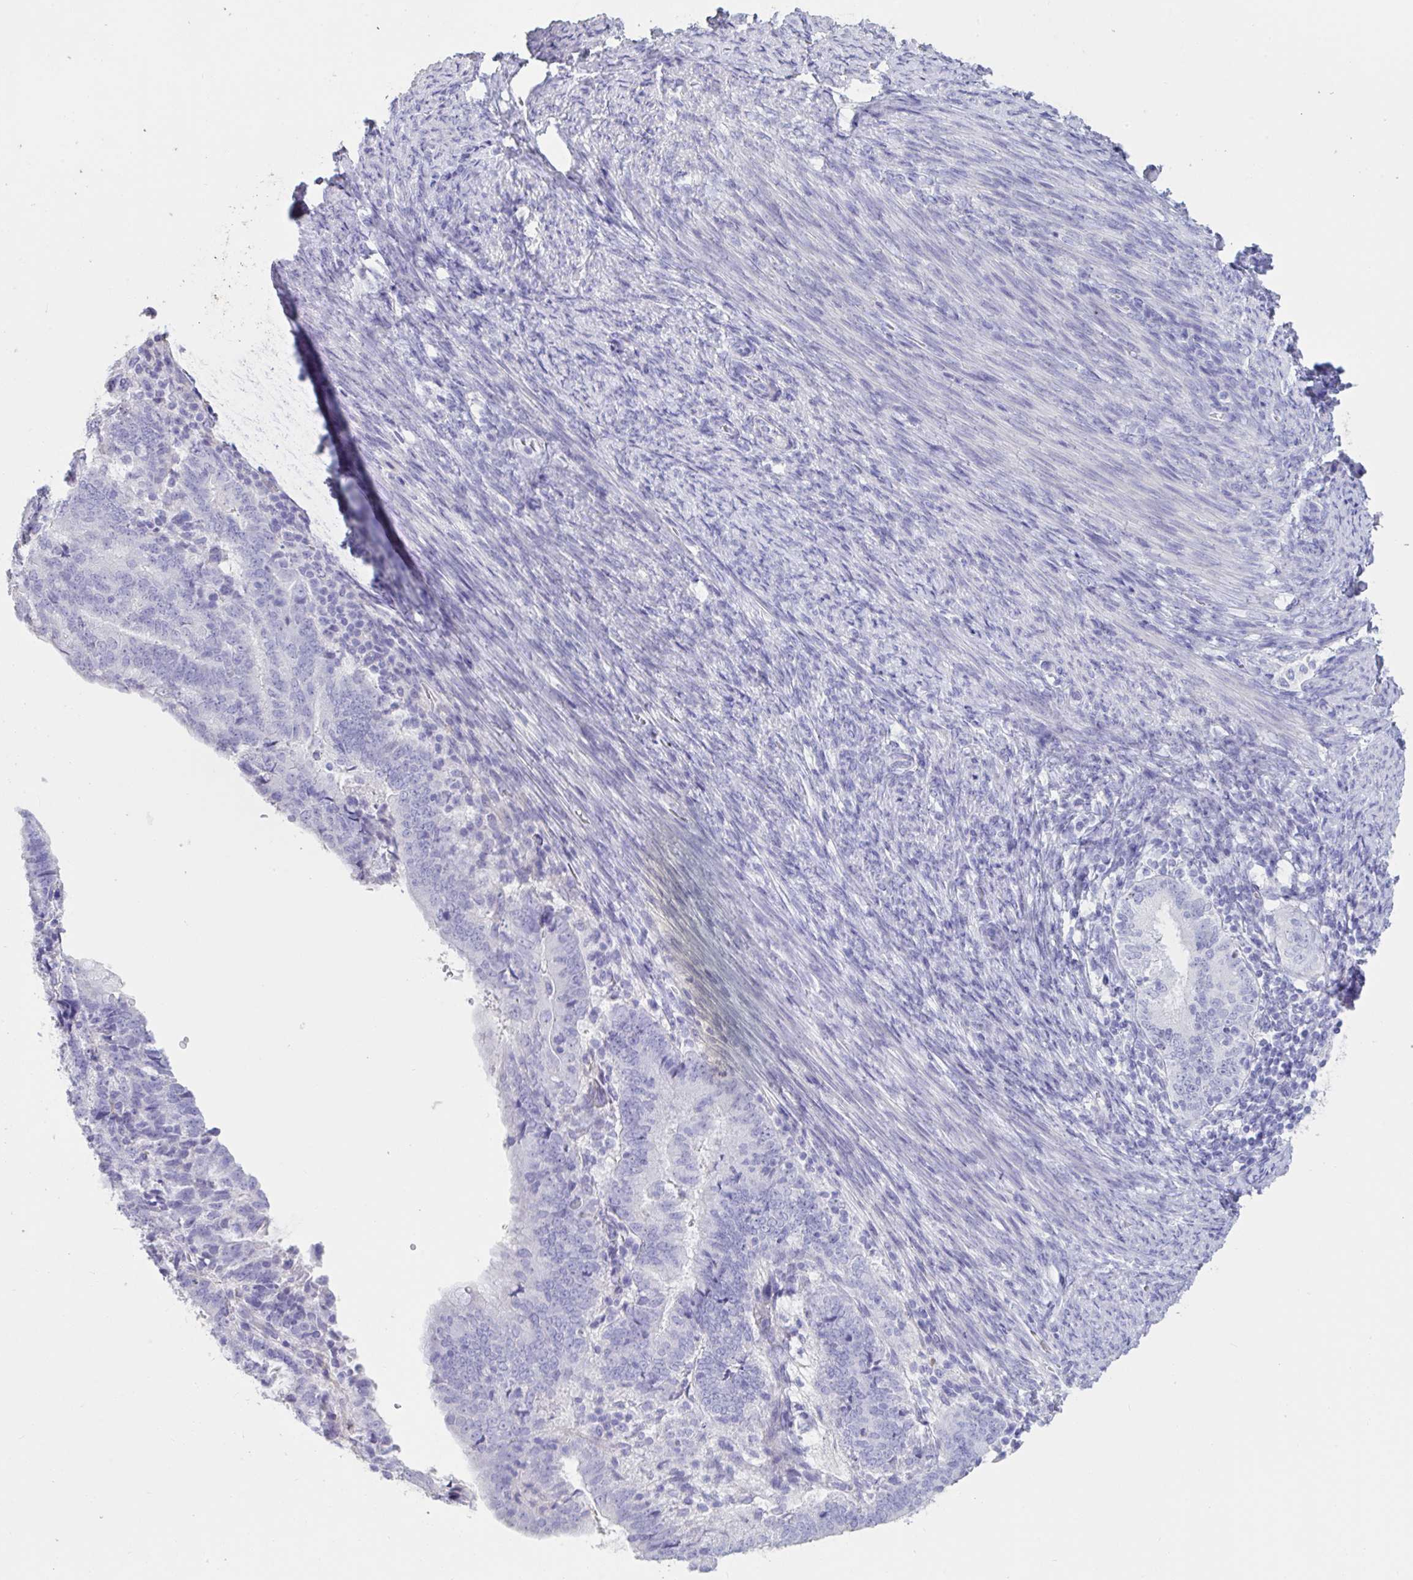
{"staining": {"intensity": "negative", "quantity": "none", "location": "none"}, "tissue": "endometrial cancer", "cell_type": "Tumor cells", "image_type": "cancer", "snomed": [{"axis": "morphology", "description": "Adenocarcinoma, NOS"}, {"axis": "topography", "description": "Endometrium"}], "caption": "Image shows no significant protein positivity in tumor cells of adenocarcinoma (endometrial).", "gene": "TNNC1", "patient": {"sex": "female", "age": 70}}